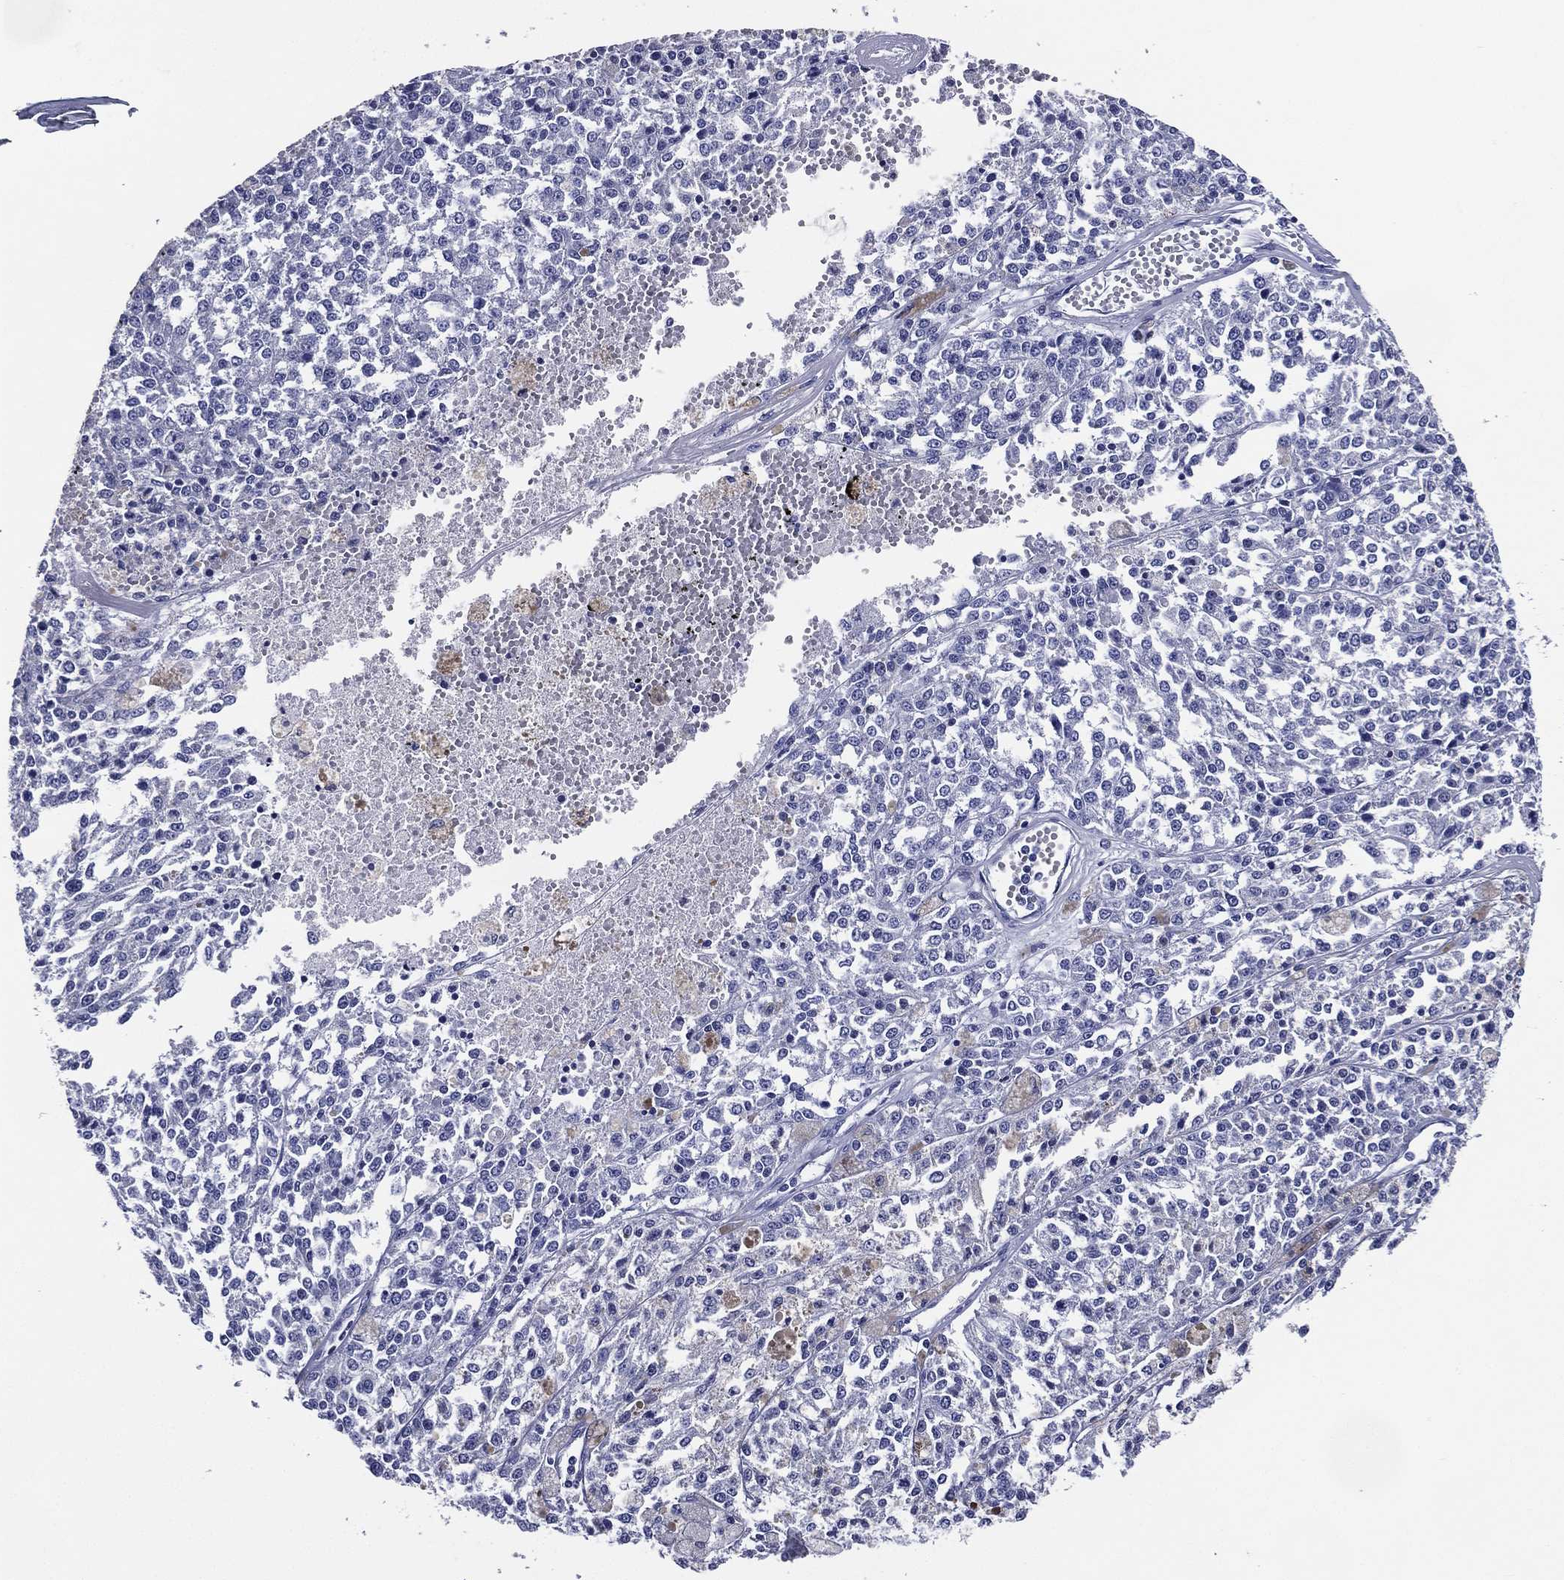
{"staining": {"intensity": "negative", "quantity": "none", "location": "none"}, "tissue": "melanoma", "cell_type": "Tumor cells", "image_type": "cancer", "snomed": [{"axis": "morphology", "description": "Malignant melanoma, Metastatic site"}, {"axis": "topography", "description": "Lymph node"}], "caption": "This is an immunohistochemistry (IHC) image of melanoma. There is no expression in tumor cells.", "gene": "ACE2", "patient": {"sex": "female", "age": 64}}